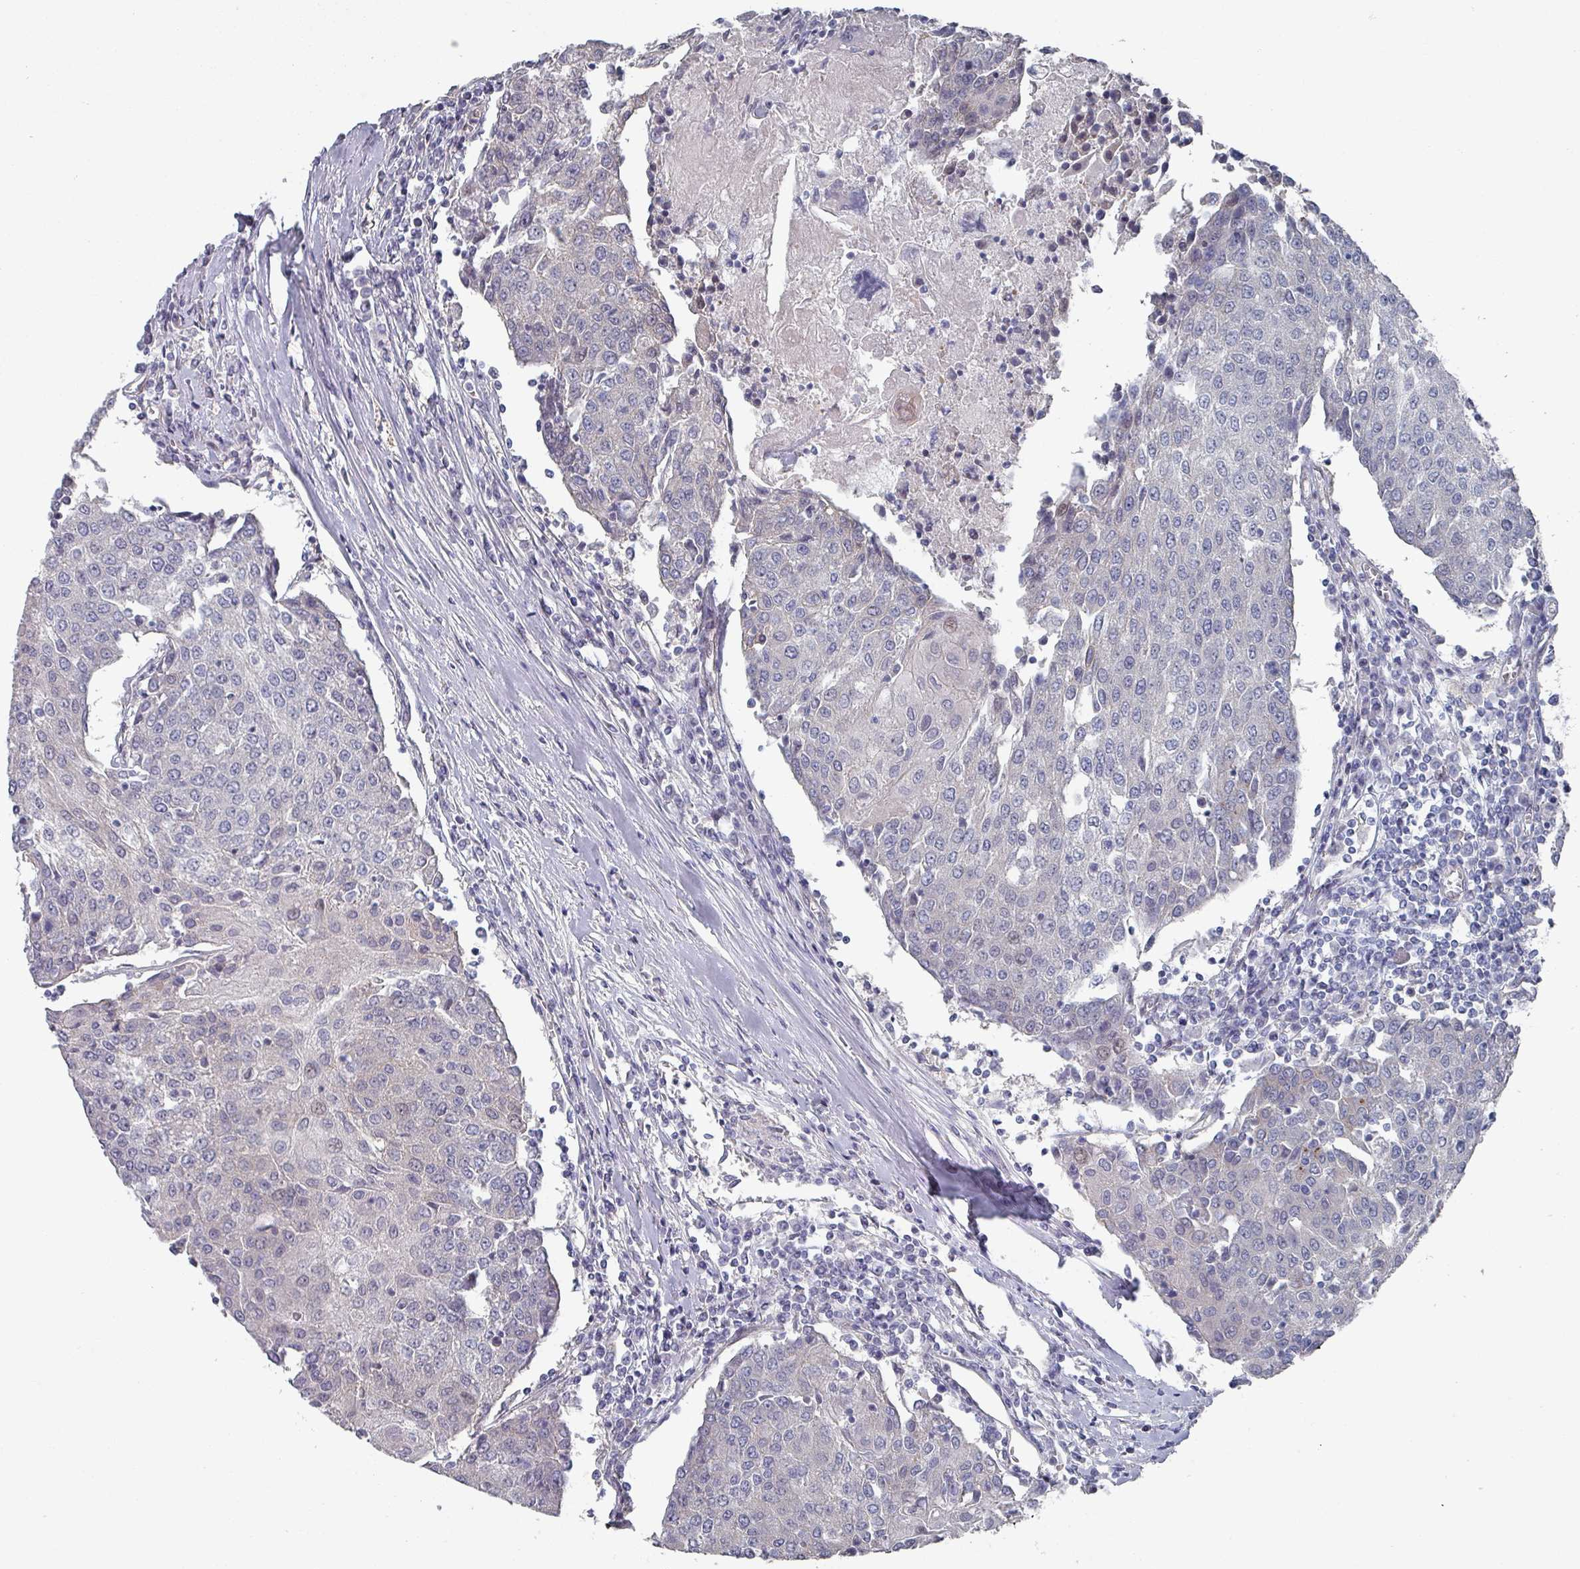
{"staining": {"intensity": "negative", "quantity": "none", "location": "none"}, "tissue": "urothelial cancer", "cell_type": "Tumor cells", "image_type": "cancer", "snomed": [{"axis": "morphology", "description": "Urothelial carcinoma, High grade"}, {"axis": "topography", "description": "Urinary bladder"}], "caption": "Immunohistochemistry (IHC) histopathology image of neoplastic tissue: high-grade urothelial carcinoma stained with DAB (3,3'-diaminobenzidine) exhibits no significant protein staining in tumor cells.", "gene": "EFL1", "patient": {"sex": "female", "age": 85}}